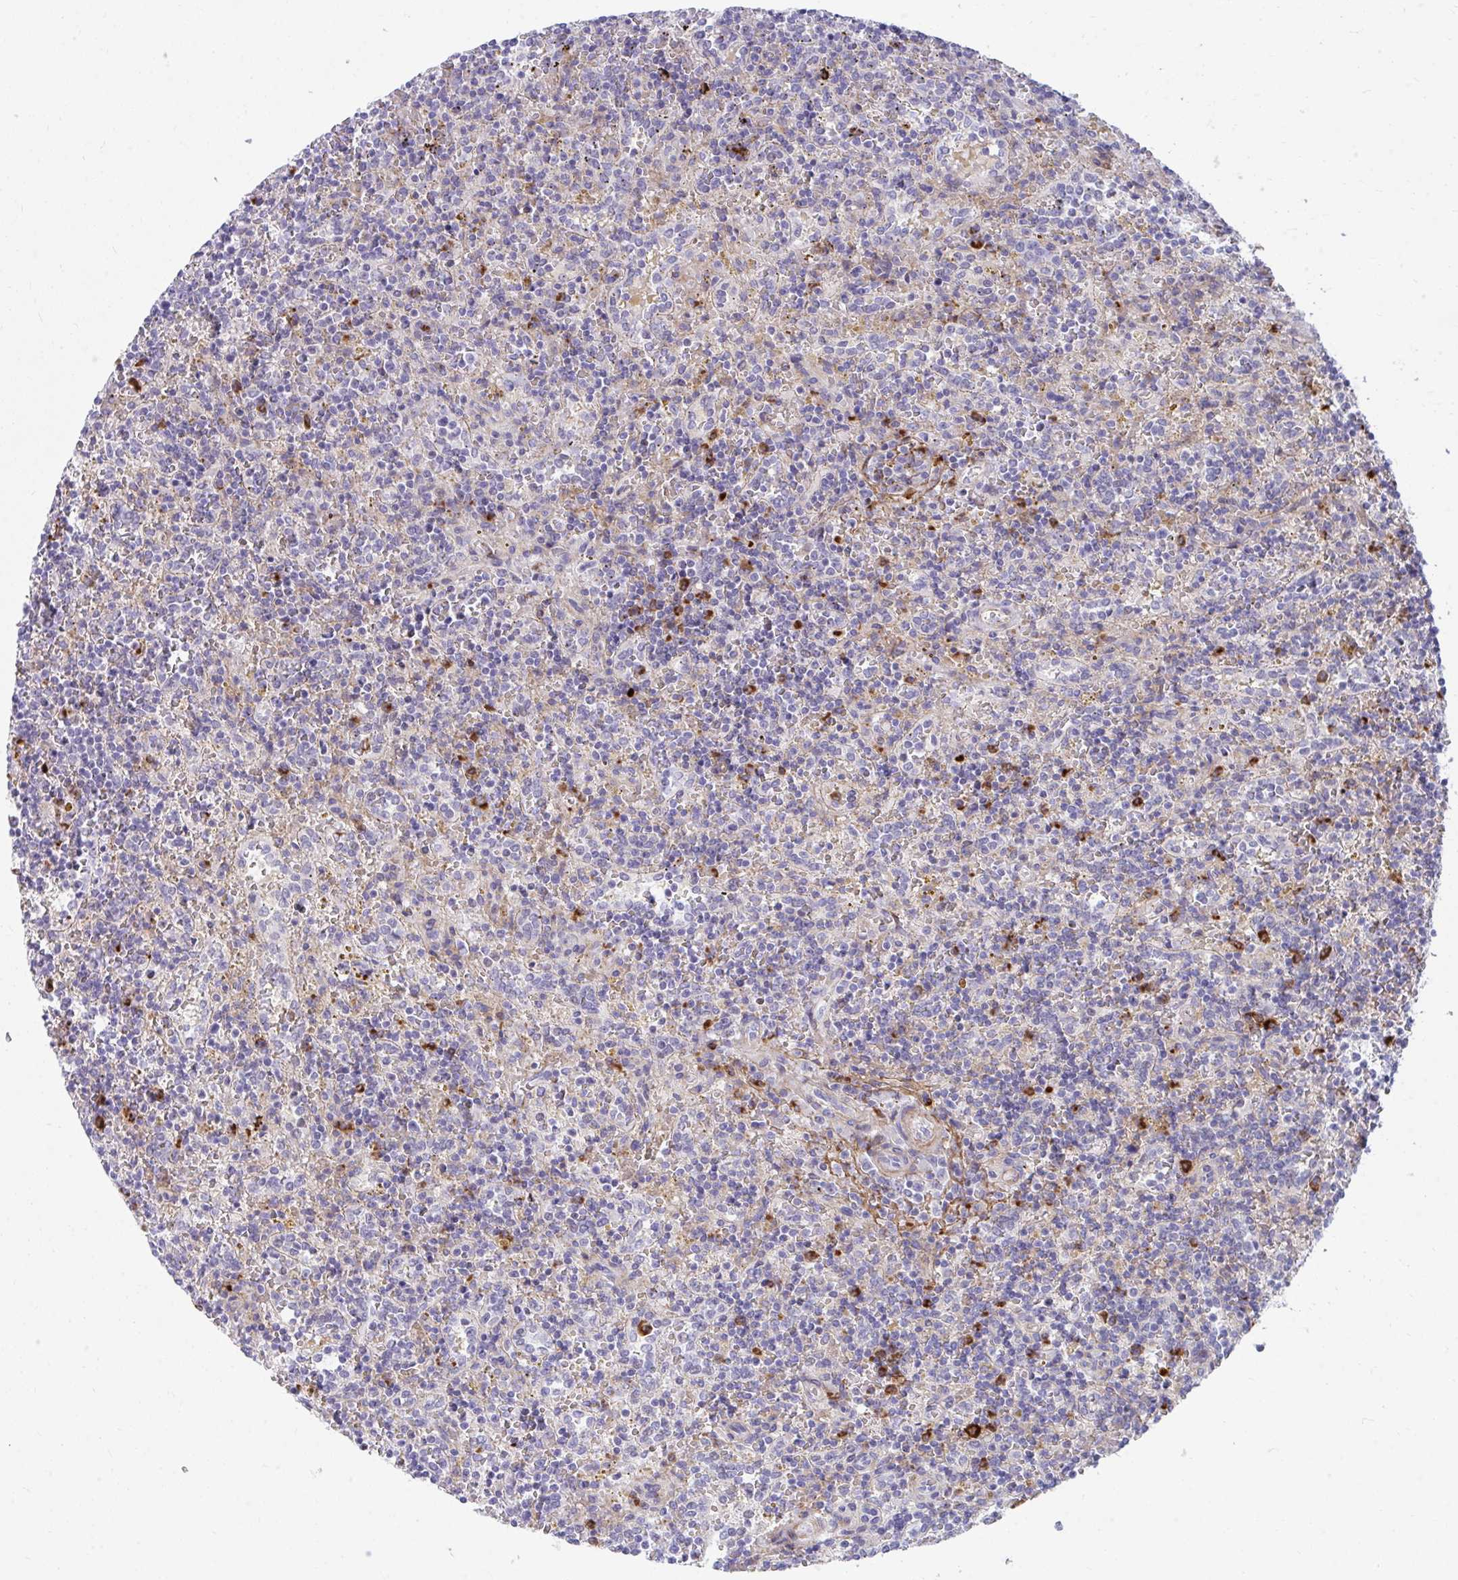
{"staining": {"intensity": "negative", "quantity": "none", "location": "none"}, "tissue": "lymphoma", "cell_type": "Tumor cells", "image_type": "cancer", "snomed": [{"axis": "morphology", "description": "Malignant lymphoma, non-Hodgkin's type, Low grade"}, {"axis": "topography", "description": "Spleen"}], "caption": "High magnification brightfield microscopy of lymphoma stained with DAB (3,3'-diaminobenzidine) (brown) and counterstained with hematoxylin (blue): tumor cells show no significant expression.", "gene": "CSTB", "patient": {"sex": "male", "age": 67}}